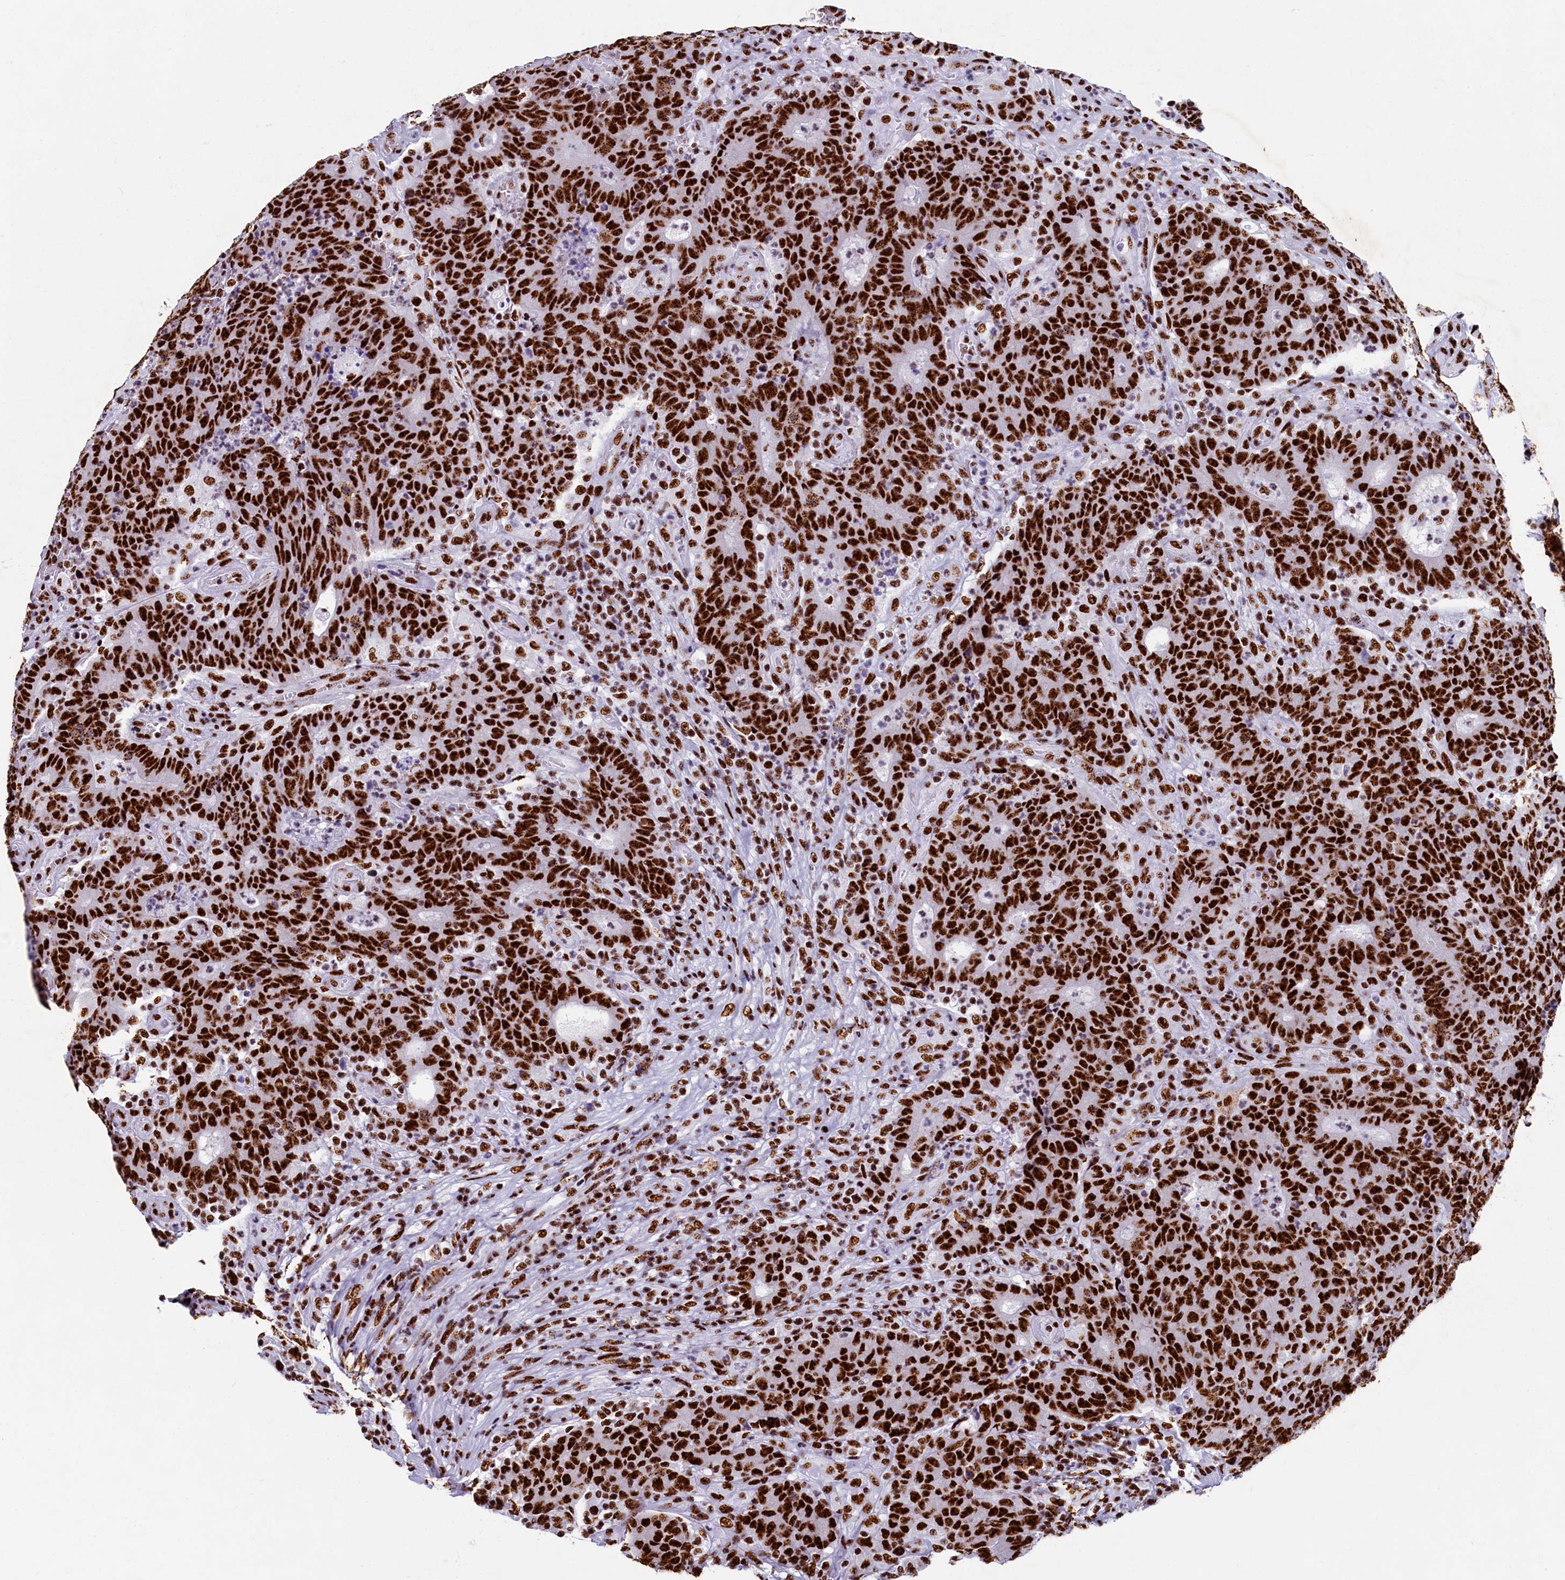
{"staining": {"intensity": "strong", "quantity": ">75%", "location": "nuclear"}, "tissue": "colorectal cancer", "cell_type": "Tumor cells", "image_type": "cancer", "snomed": [{"axis": "morphology", "description": "Adenocarcinoma, NOS"}, {"axis": "topography", "description": "Colon"}], "caption": "Protein expression analysis of human colorectal cancer reveals strong nuclear positivity in approximately >75% of tumor cells. The staining was performed using DAB, with brown indicating positive protein expression. Nuclei are stained blue with hematoxylin.", "gene": "SRRM2", "patient": {"sex": "female", "age": 75}}